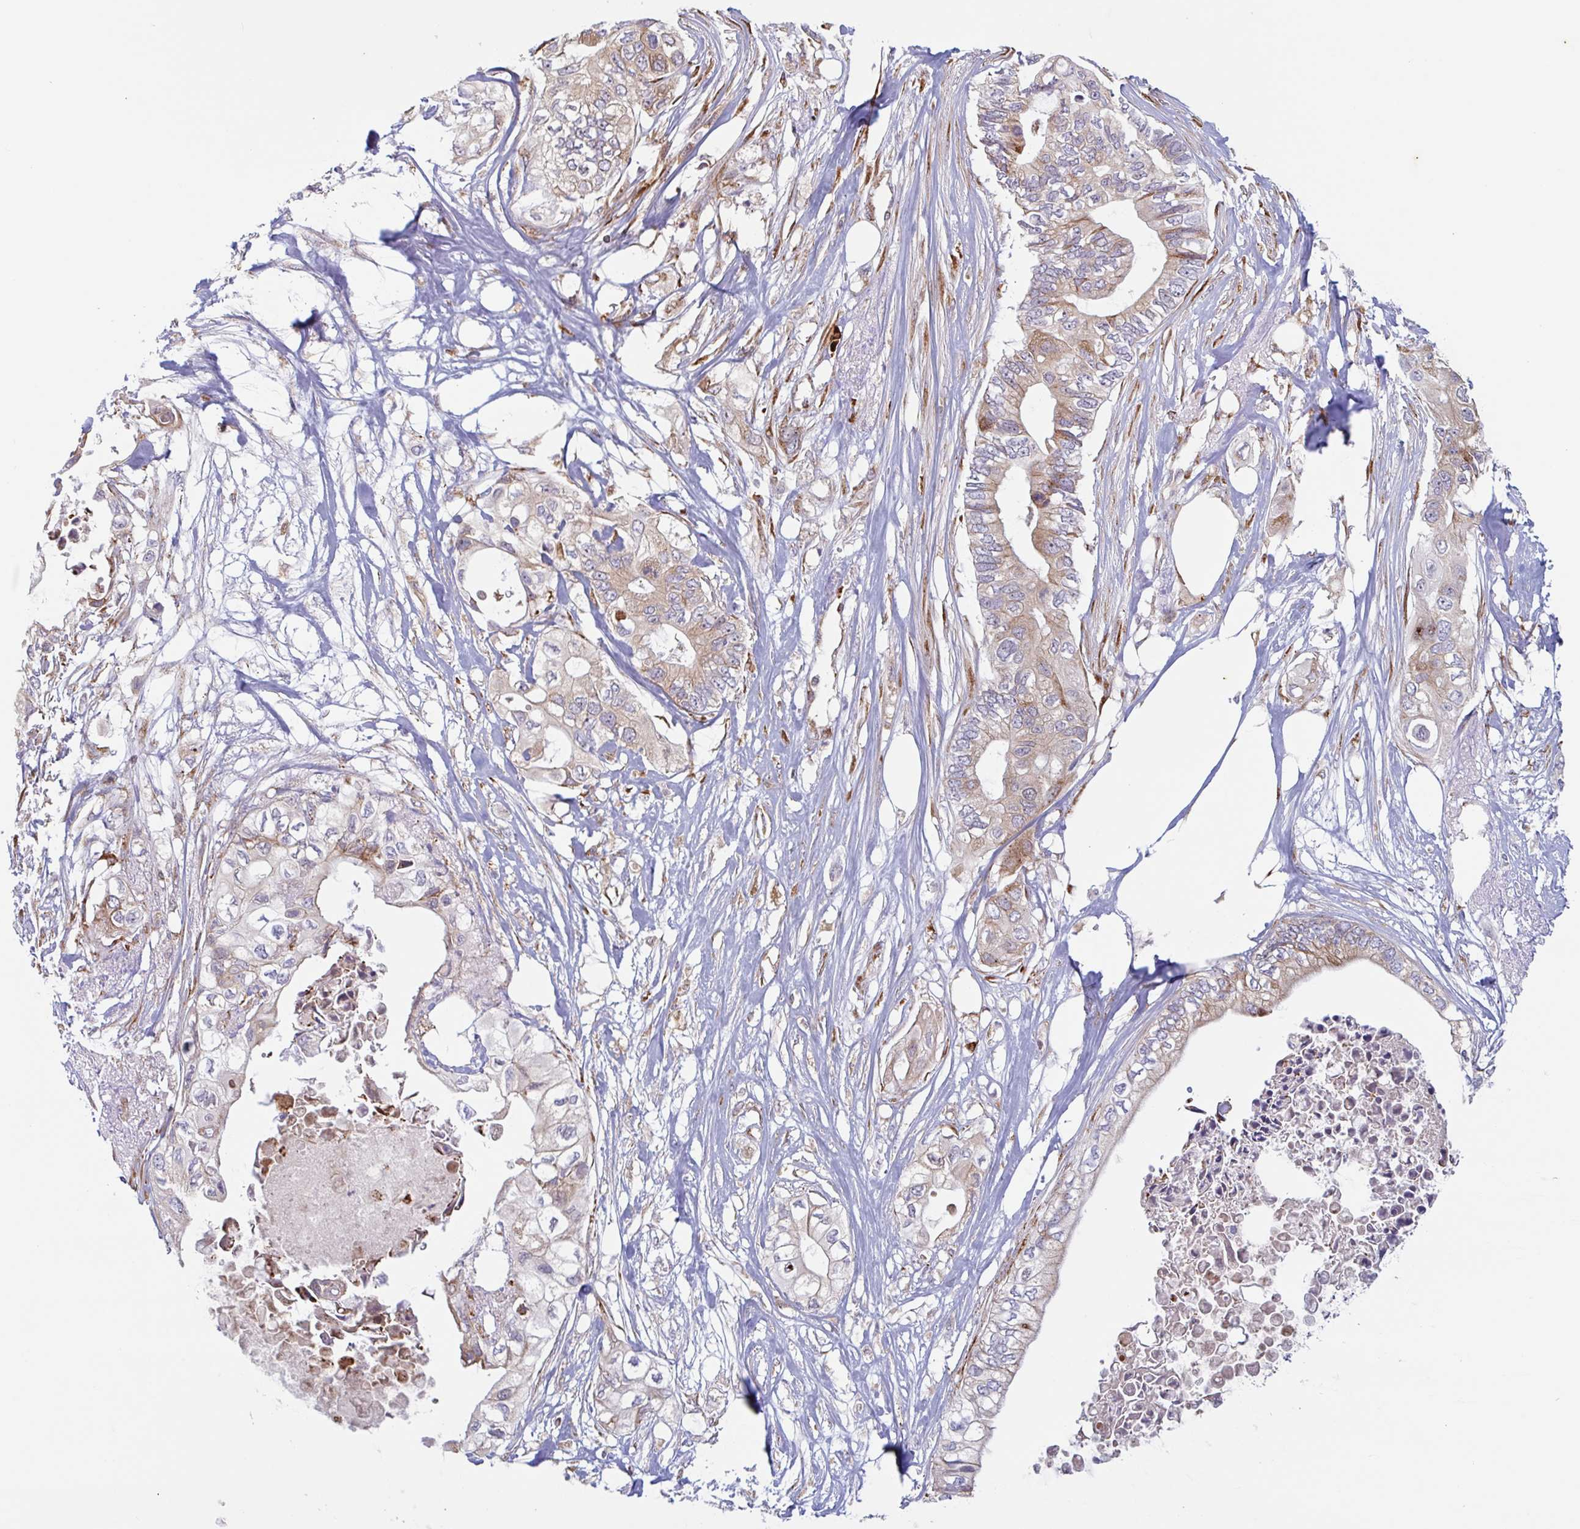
{"staining": {"intensity": "moderate", "quantity": "<25%", "location": "cytoplasmic/membranous"}, "tissue": "pancreatic cancer", "cell_type": "Tumor cells", "image_type": "cancer", "snomed": [{"axis": "morphology", "description": "Adenocarcinoma, NOS"}, {"axis": "topography", "description": "Pancreas"}], "caption": "Tumor cells show low levels of moderate cytoplasmic/membranous expression in about <25% of cells in pancreatic adenocarcinoma. (DAB IHC with brightfield microscopy, high magnification).", "gene": "RIT1", "patient": {"sex": "female", "age": 63}}